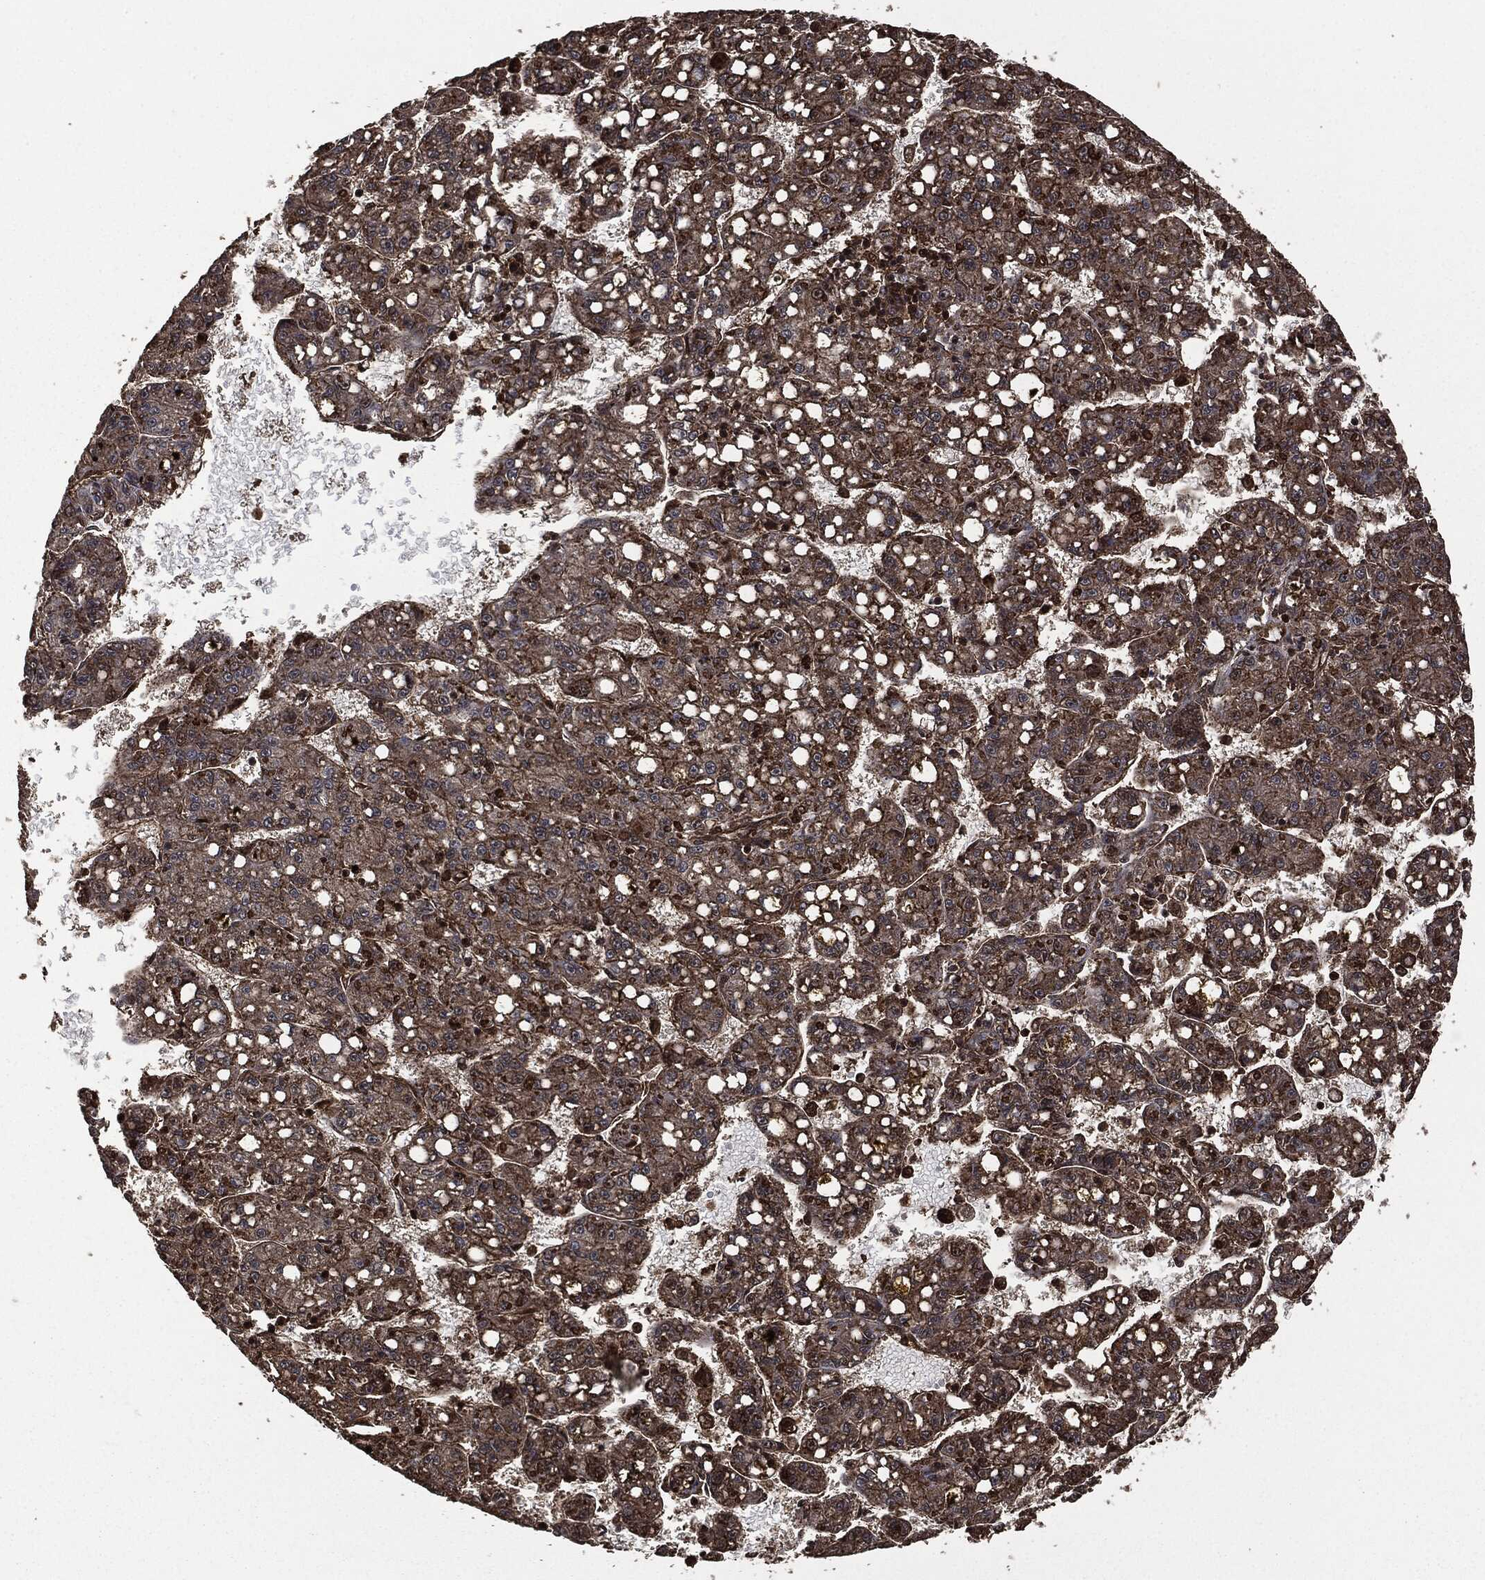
{"staining": {"intensity": "moderate", "quantity": ">75%", "location": "cytoplasmic/membranous"}, "tissue": "liver cancer", "cell_type": "Tumor cells", "image_type": "cancer", "snomed": [{"axis": "morphology", "description": "Carcinoma, Hepatocellular, NOS"}, {"axis": "topography", "description": "Liver"}], "caption": "Protein staining shows moderate cytoplasmic/membranous staining in about >75% of tumor cells in liver cancer. The staining was performed using DAB to visualize the protein expression in brown, while the nuclei were stained in blue with hematoxylin (Magnification: 20x).", "gene": "HRAS", "patient": {"sex": "female", "age": 65}}